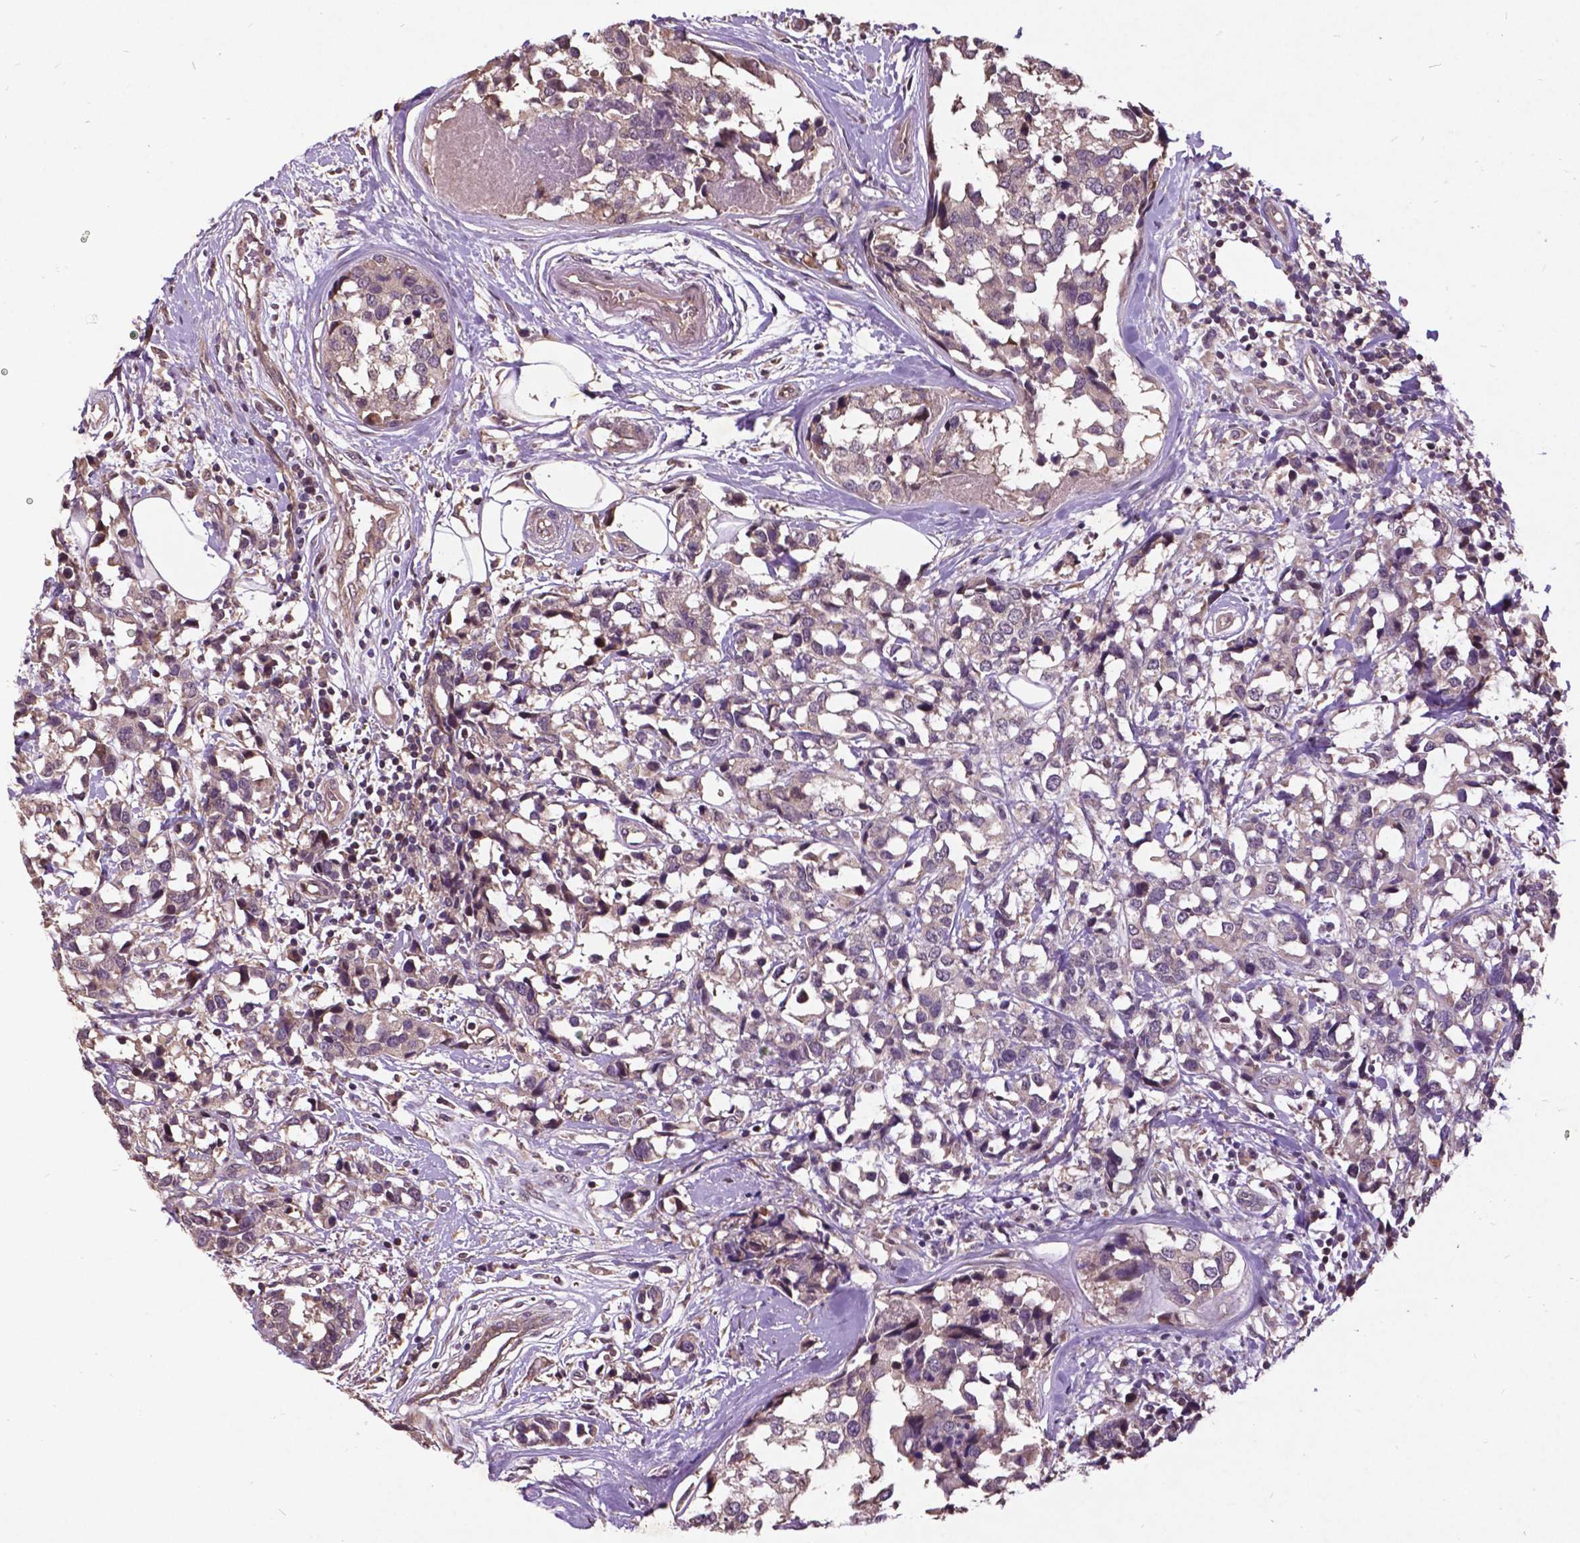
{"staining": {"intensity": "negative", "quantity": "none", "location": "none"}, "tissue": "breast cancer", "cell_type": "Tumor cells", "image_type": "cancer", "snomed": [{"axis": "morphology", "description": "Lobular carcinoma"}, {"axis": "topography", "description": "Breast"}], "caption": "Immunohistochemistry of breast cancer displays no staining in tumor cells. The staining was performed using DAB (3,3'-diaminobenzidine) to visualize the protein expression in brown, while the nuclei were stained in blue with hematoxylin (Magnification: 20x).", "gene": "AP1S3", "patient": {"sex": "female", "age": 59}}